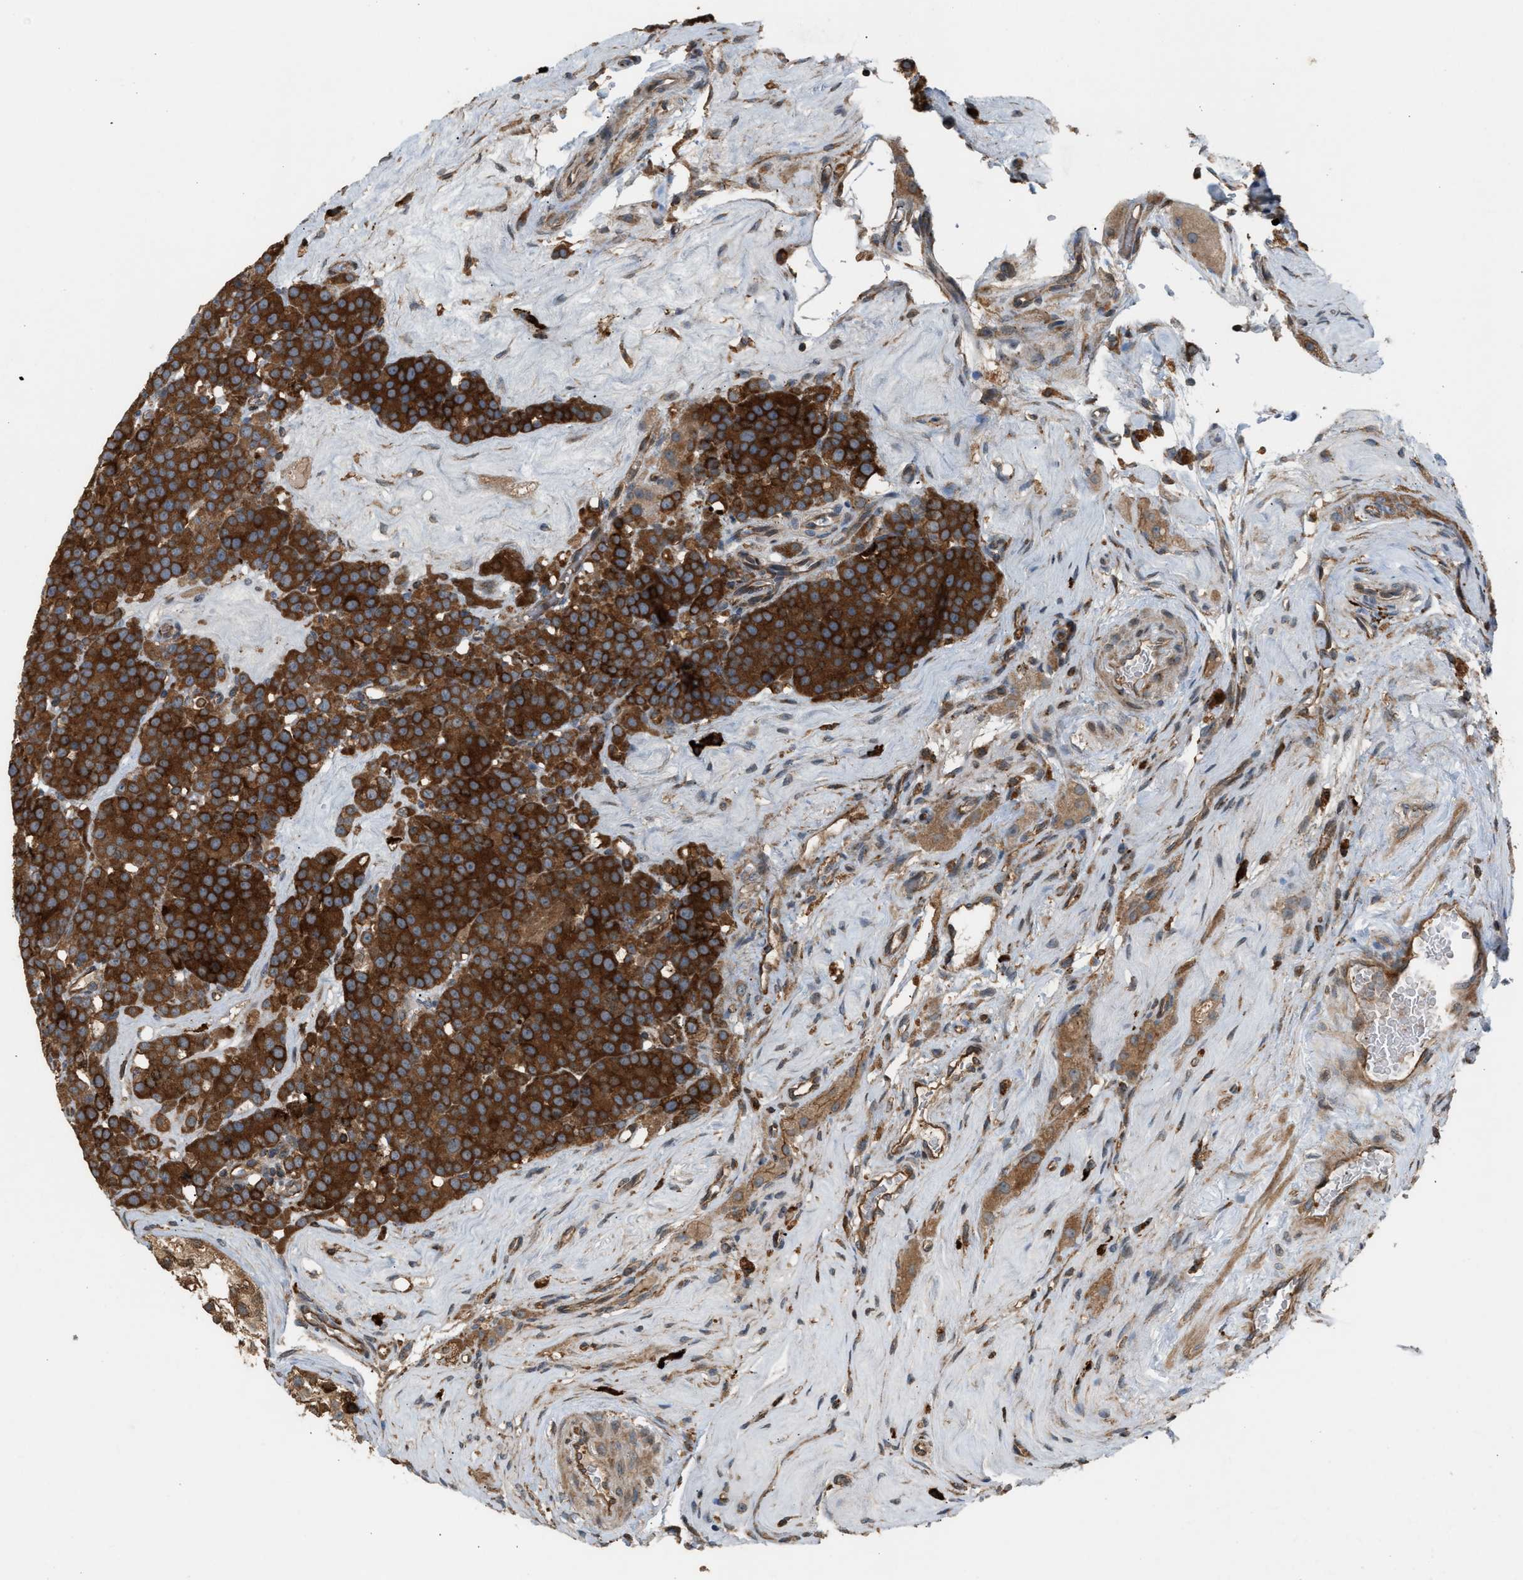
{"staining": {"intensity": "strong", "quantity": ">75%", "location": "cytoplasmic/membranous"}, "tissue": "testis cancer", "cell_type": "Tumor cells", "image_type": "cancer", "snomed": [{"axis": "morphology", "description": "Seminoma, NOS"}, {"axis": "topography", "description": "Testis"}], "caption": "High-magnification brightfield microscopy of seminoma (testis) stained with DAB (brown) and counterstained with hematoxylin (blue). tumor cells exhibit strong cytoplasmic/membranous positivity is identified in about>75% of cells. (DAB IHC with brightfield microscopy, high magnification).", "gene": "BAIAP2L1", "patient": {"sex": "male", "age": 71}}